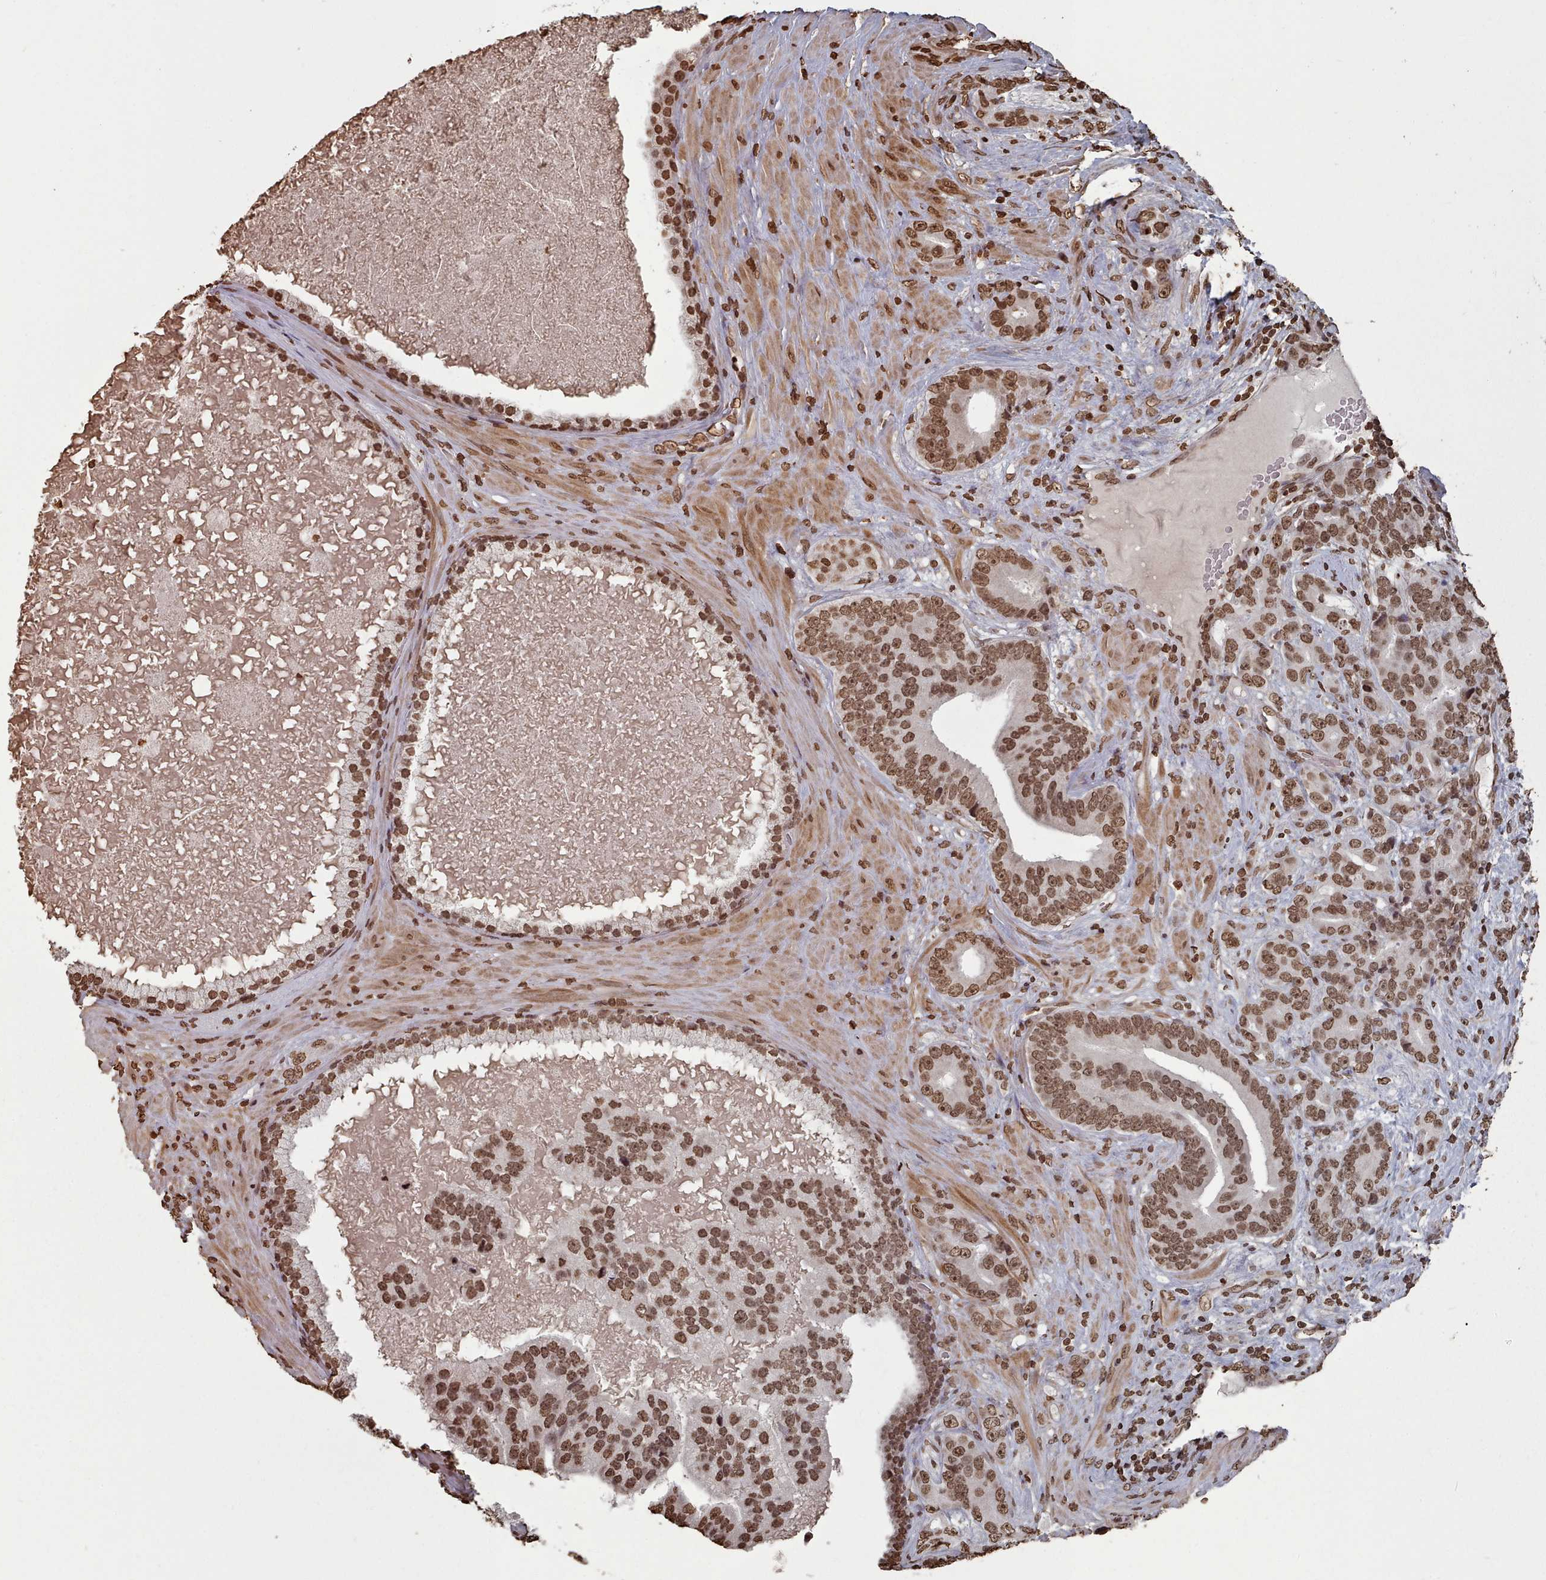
{"staining": {"intensity": "strong", "quantity": ">75%", "location": "nuclear"}, "tissue": "prostate cancer", "cell_type": "Tumor cells", "image_type": "cancer", "snomed": [{"axis": "morphology", "description": "Adenocarcinoma, High grade"}, {"axis": "topography", "description": "Prostate"}], "caption": "IHC of human prostate high-grade adenocarcinoma displays high levels of strong nuclear staining in approximately >75% of tumor cells.", "gene": "PLEKHG5", "patient": {"sex": "male", "age": 55}}